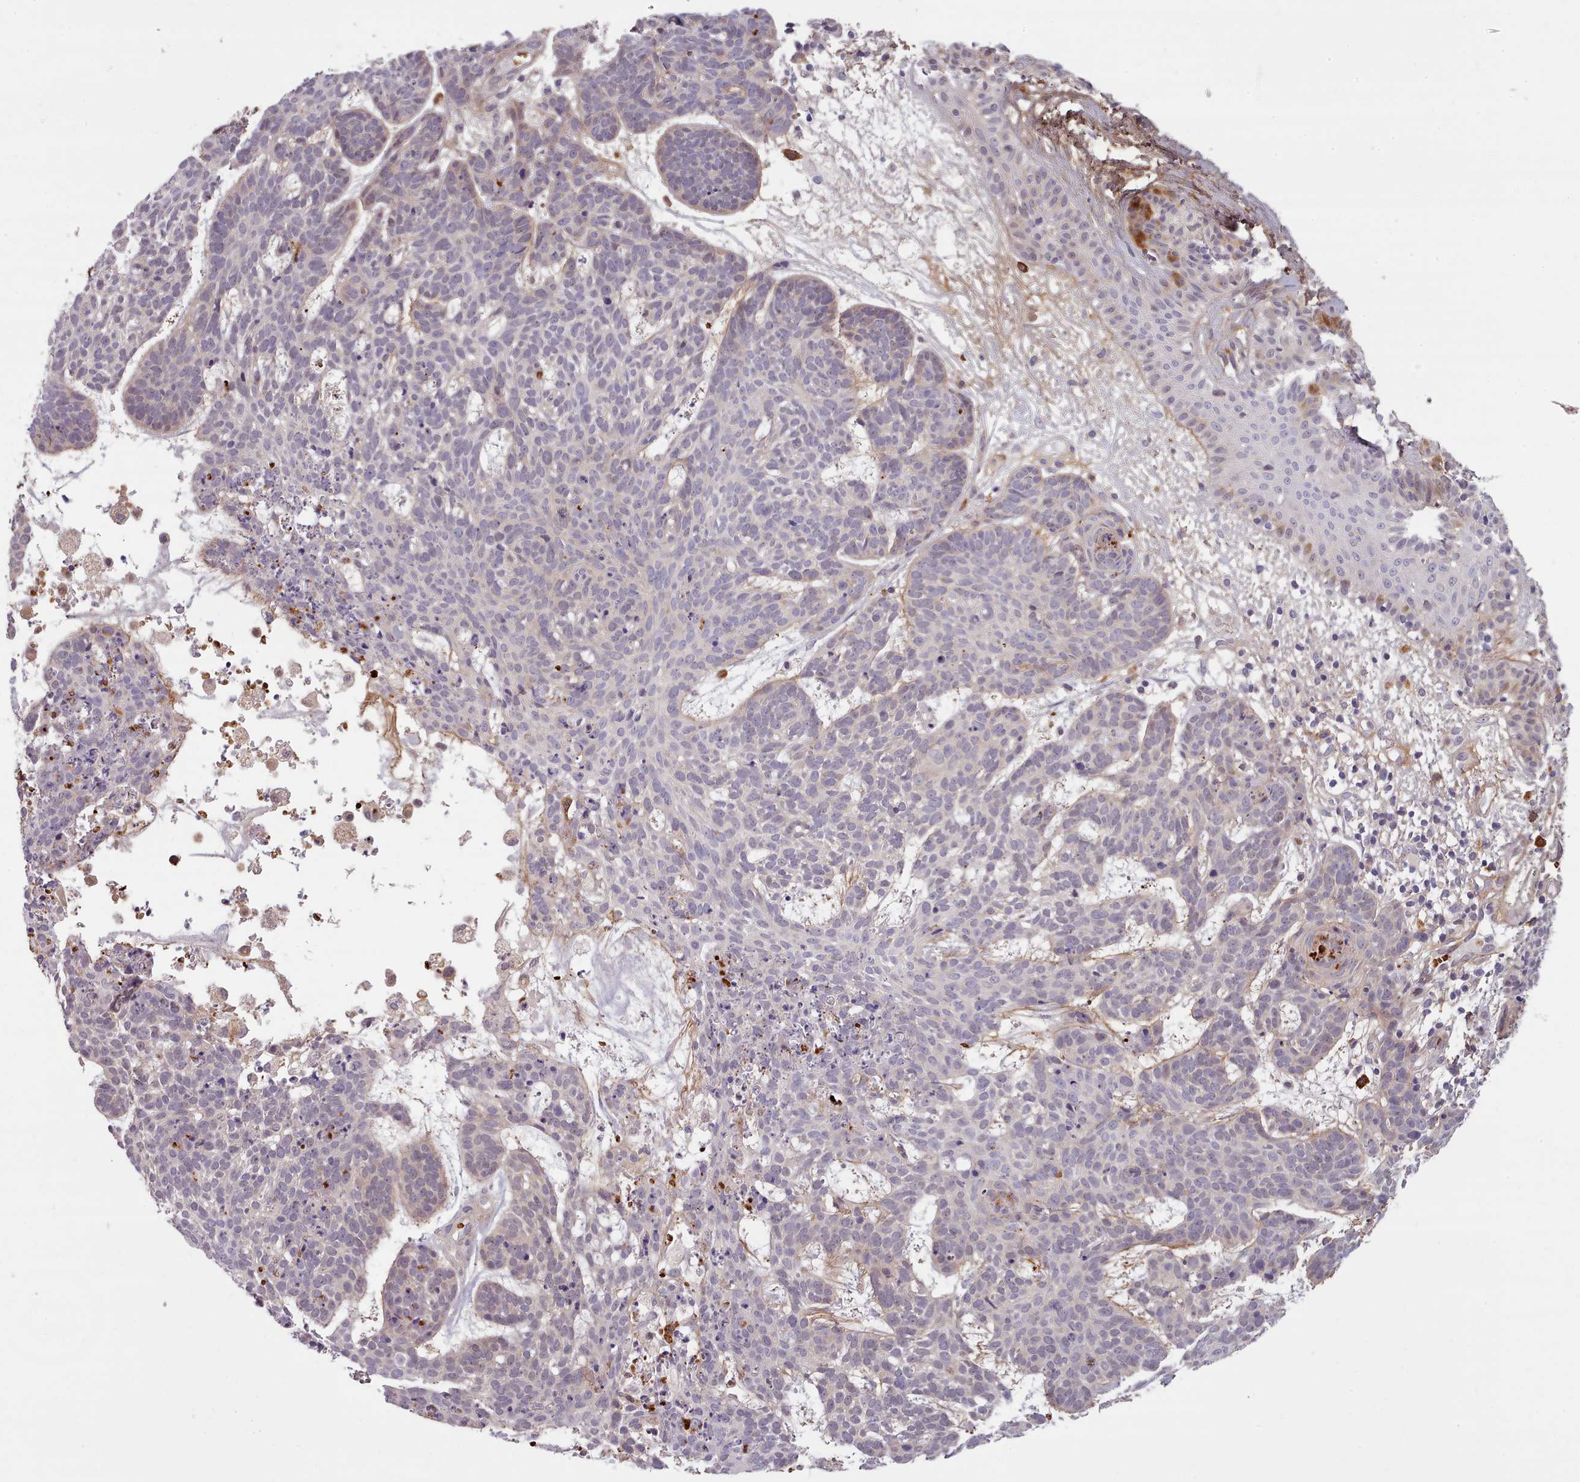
{"staining": {"intensity": "negative", "quantity": "none", "location": "none"}, "tissue": "skin cancer", "cell_type": "Tumor cells", "image_type": "cancer", "snomed": [{"axis": "morphology", "description": "Basal cell carcinoma"}, {"axis": "topography", "description": "Skin"}], "caption": "Tumor cells are negative for protein expression in human skin cancer (basal cell carcinoma).", "gene": "CLNS1A", "patient": {"sex": "female", "age": 89}}